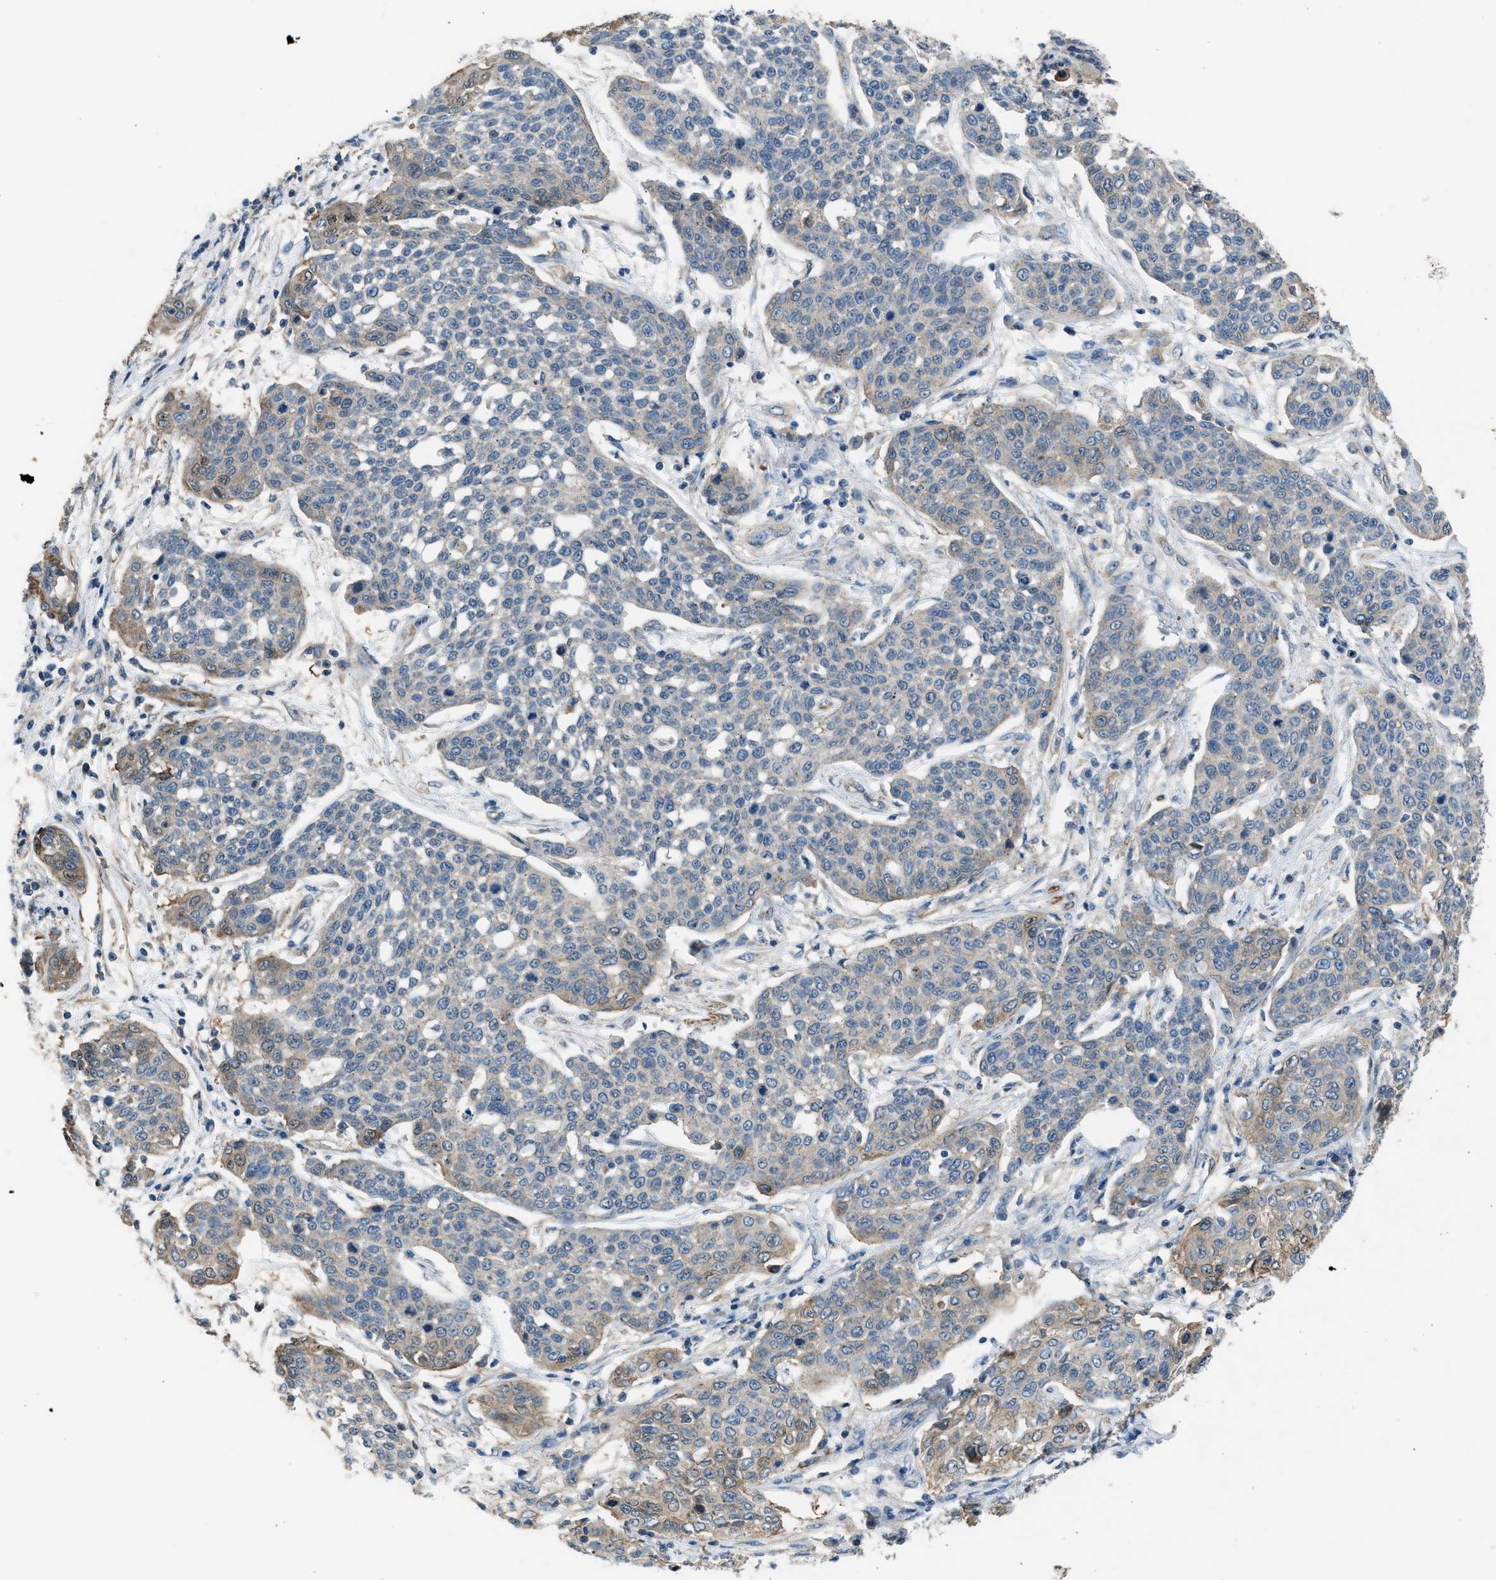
{"staining": {"intensity": "weak", "quantity": "<25%", "location": "cytoplasmic/membranous"}, "tissue": "cervical cancer", "cell_type": "Tumor cells", "image_type": "cancer", "snomed": [{"axis": "morphology", "description": "Squamous cell carcinoma, NOS"}, {"axis": "topography", "description": "Cervix"}], "caption": "Tumor cells are negative for protein expression in human cervical cancer. (DAB (3,3'-diaminobenzidine) immunohistochemistry visualized using brightfield microscopy, high magnification).", "gene": "PCNX3", "patient": {"sex": "female", "age": 34}}